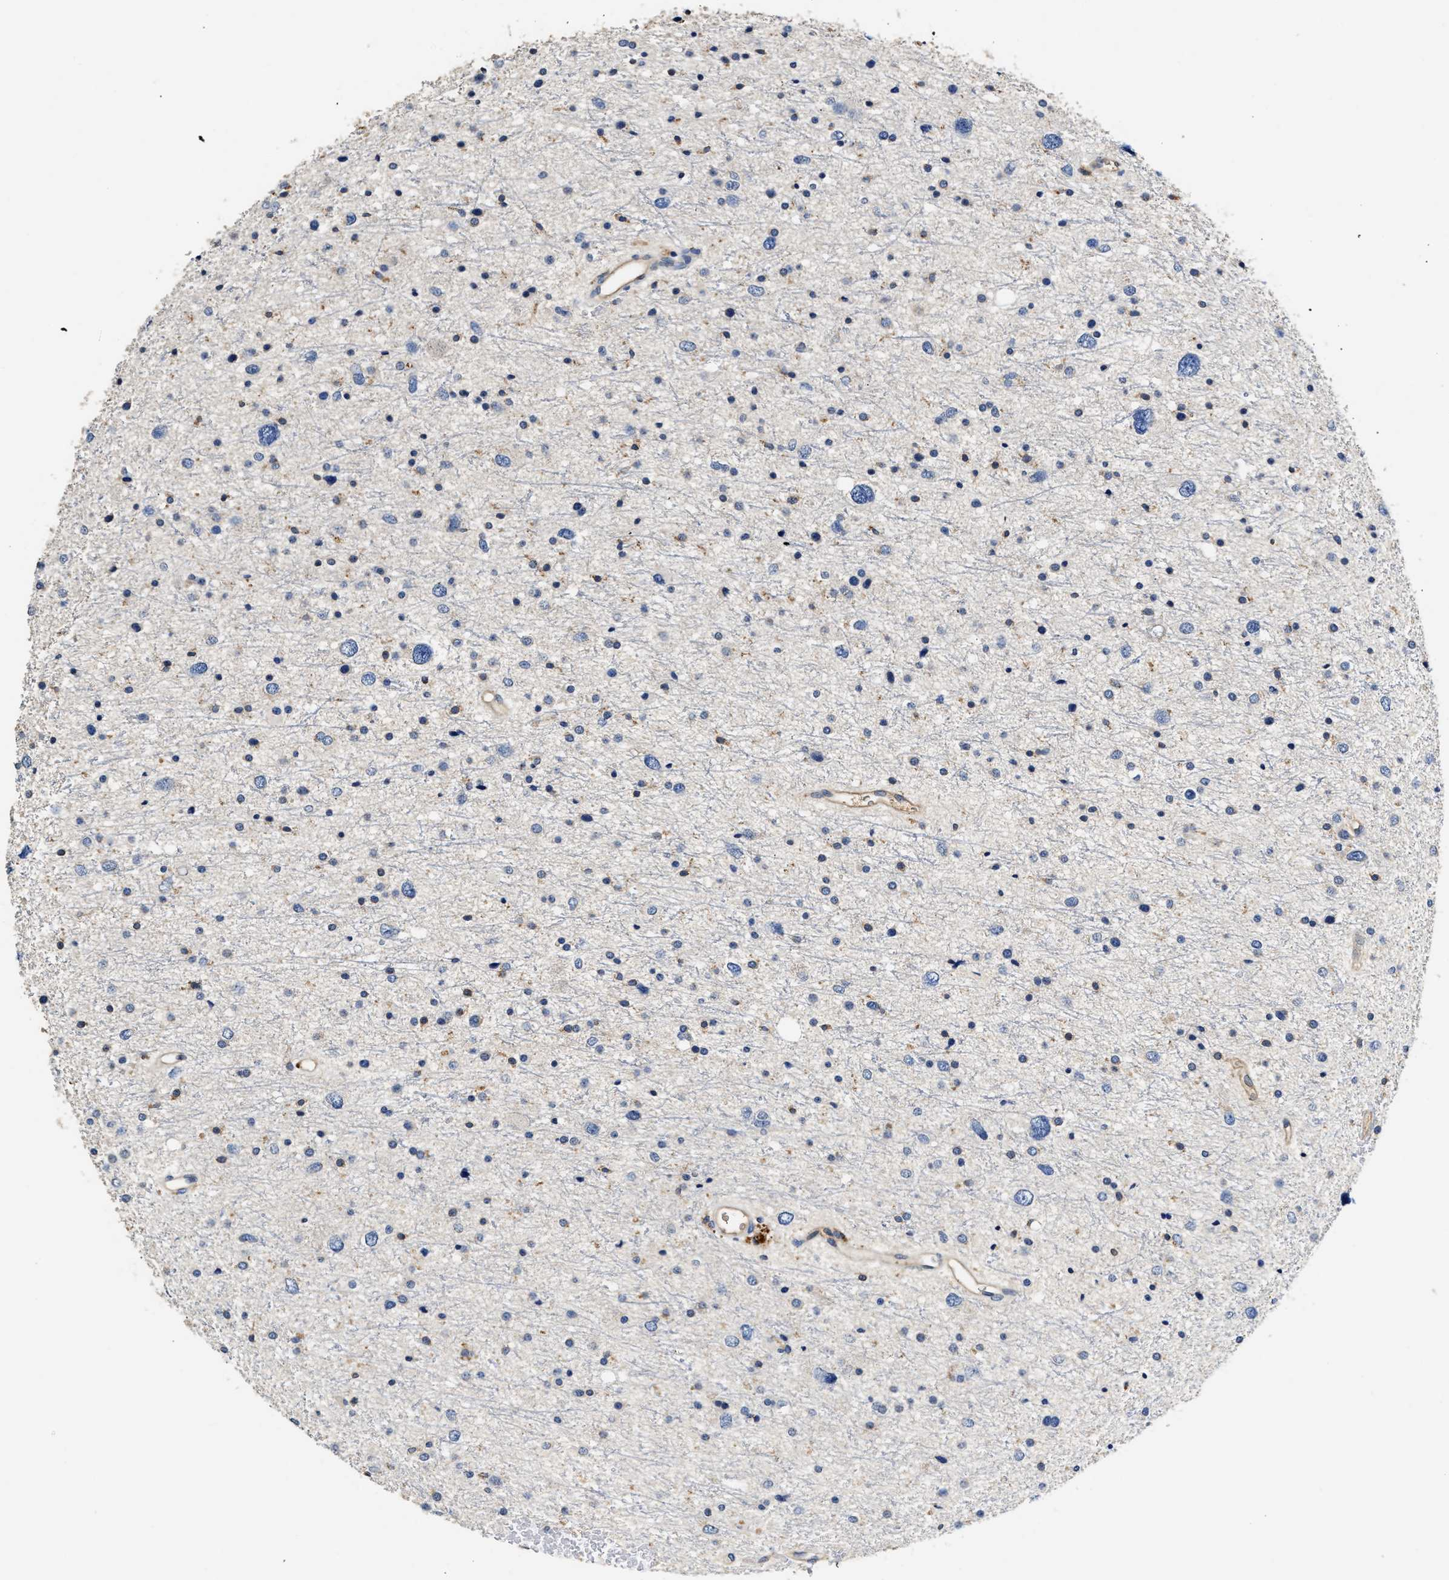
{"staining": {"intensity": "negative", "quantity": "none", "location": "none"}, "tissue": "glioma", "cell_type": "Tumor cells", "image_type": "cancer", "snomed": [{"axis": "morphology", "description": "Glioma, malignant, Low grade"}, {"axis": "topography", "description": "Brain"}], "caption": "IHC histopathology image of neoplastic tissue: low-grade glioma (malignant) stained with DAB (3,3'-diaminobenzidine) demonstrates no significant protein expression in tumor cells.", "gene": "SLCO2B1", "patient": {"sex": "female", "age": 37}}